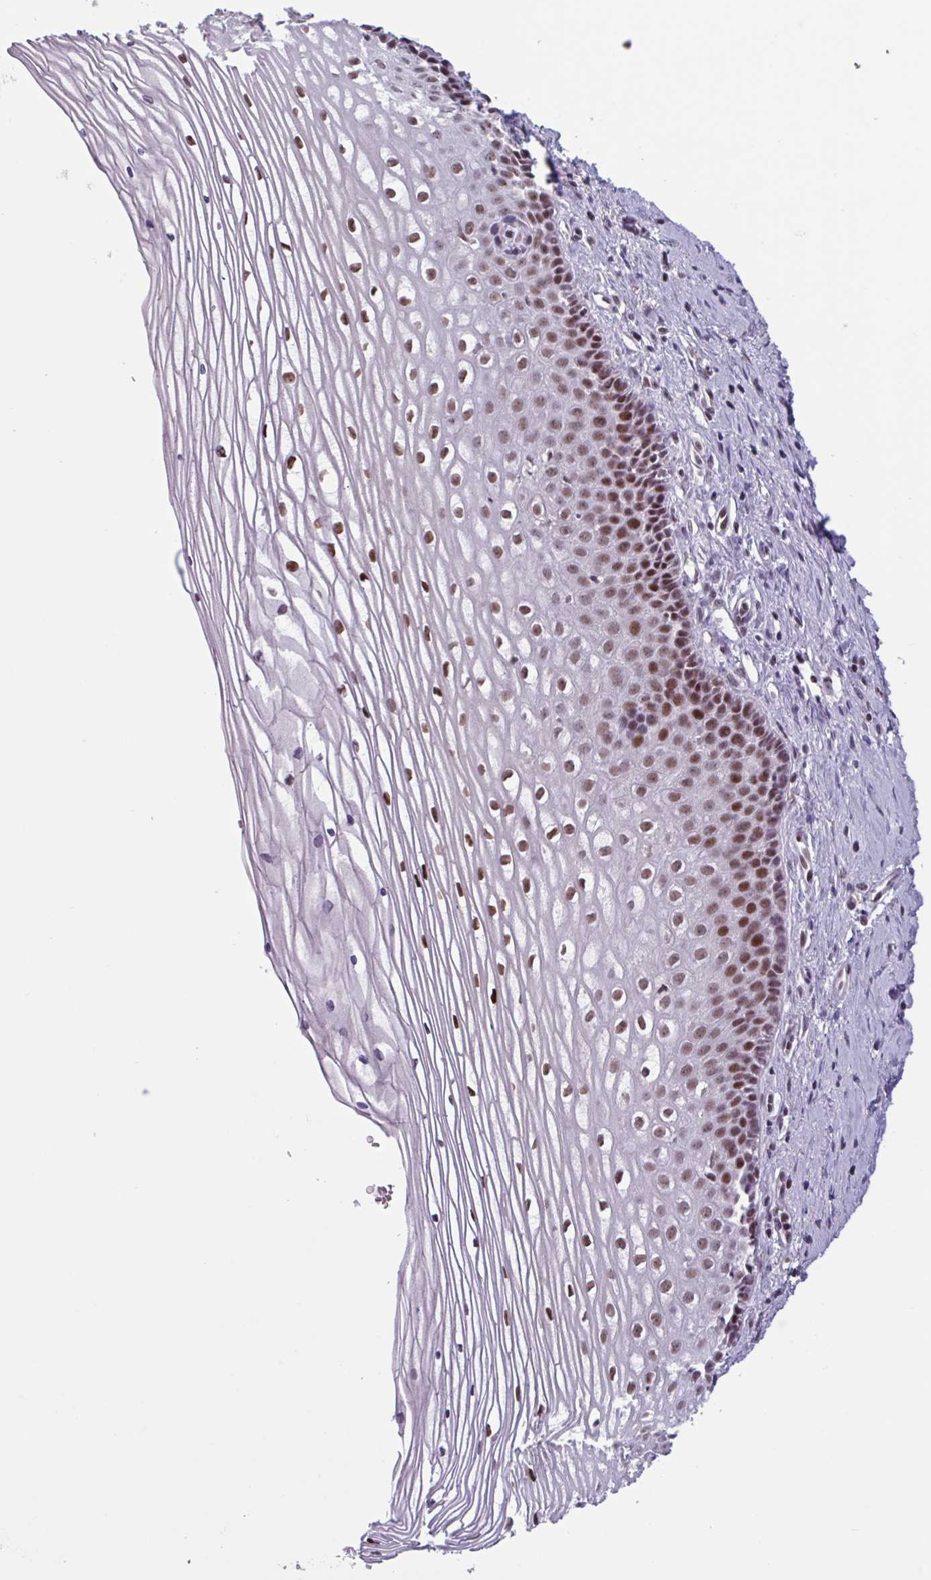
{"staining": {"intensity": "moderate", "quantity": "25%-75%", "location": "nuclear"}, "tissue": "cervix", "cell_type": "Glandular cells", "image_type": "normal", "snomed": [{"axis": "morphology", "description": "Normal tissue, NOS"}, {"axis": "topography", "description": "Cervix"}], "caption": "Immunohistochemical staining of normal cervix reveals 25%-75% levels of moderate nuclear protein positivity in about 25%-75% of glandular cells. (DAB IHC, brown staining for protein, blue staining for nuclei).", "gene": "ZNF575", "patient": {"sex": "female", "age": 47}}